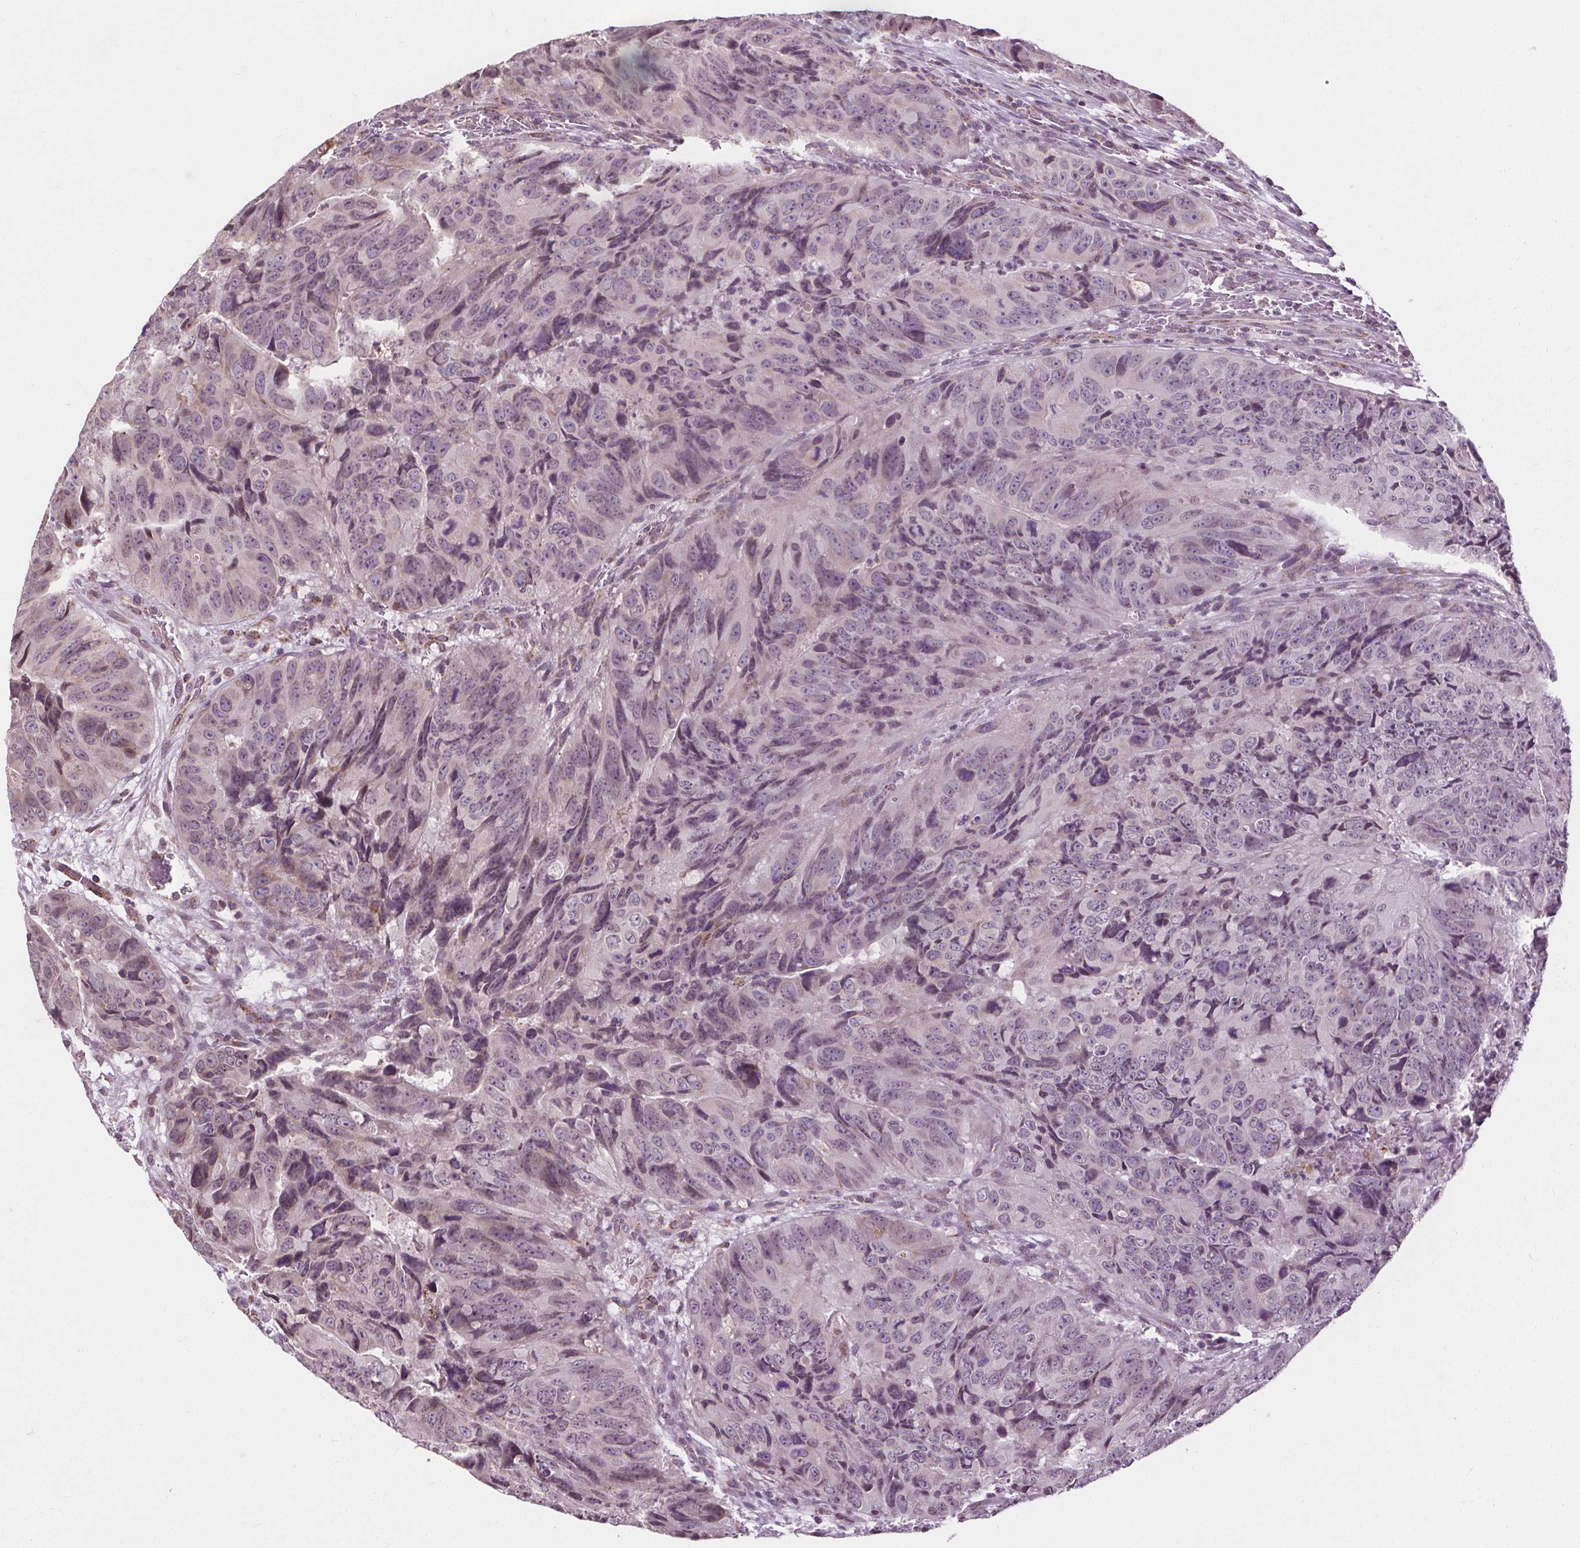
{"staining": {"intensity": "negative", "quantity": "none", "location": "none"}, "tissue": "colorectal cancer", "cell_type": "Tumor cells", "image_type": "cancer", "snomed": [{"axis": "morphology", "description": "Adenocarcinoma, NOS"}, {"axis": "topography", "description": "Colon"}], "caption": "High power microscopy image of an IHC image of colorectal cancer (adenocarcinoma), revealing no significant positivity in tumor cells.", "gene": "LFNG", "patient": {"sex": "male", "age": 79}}